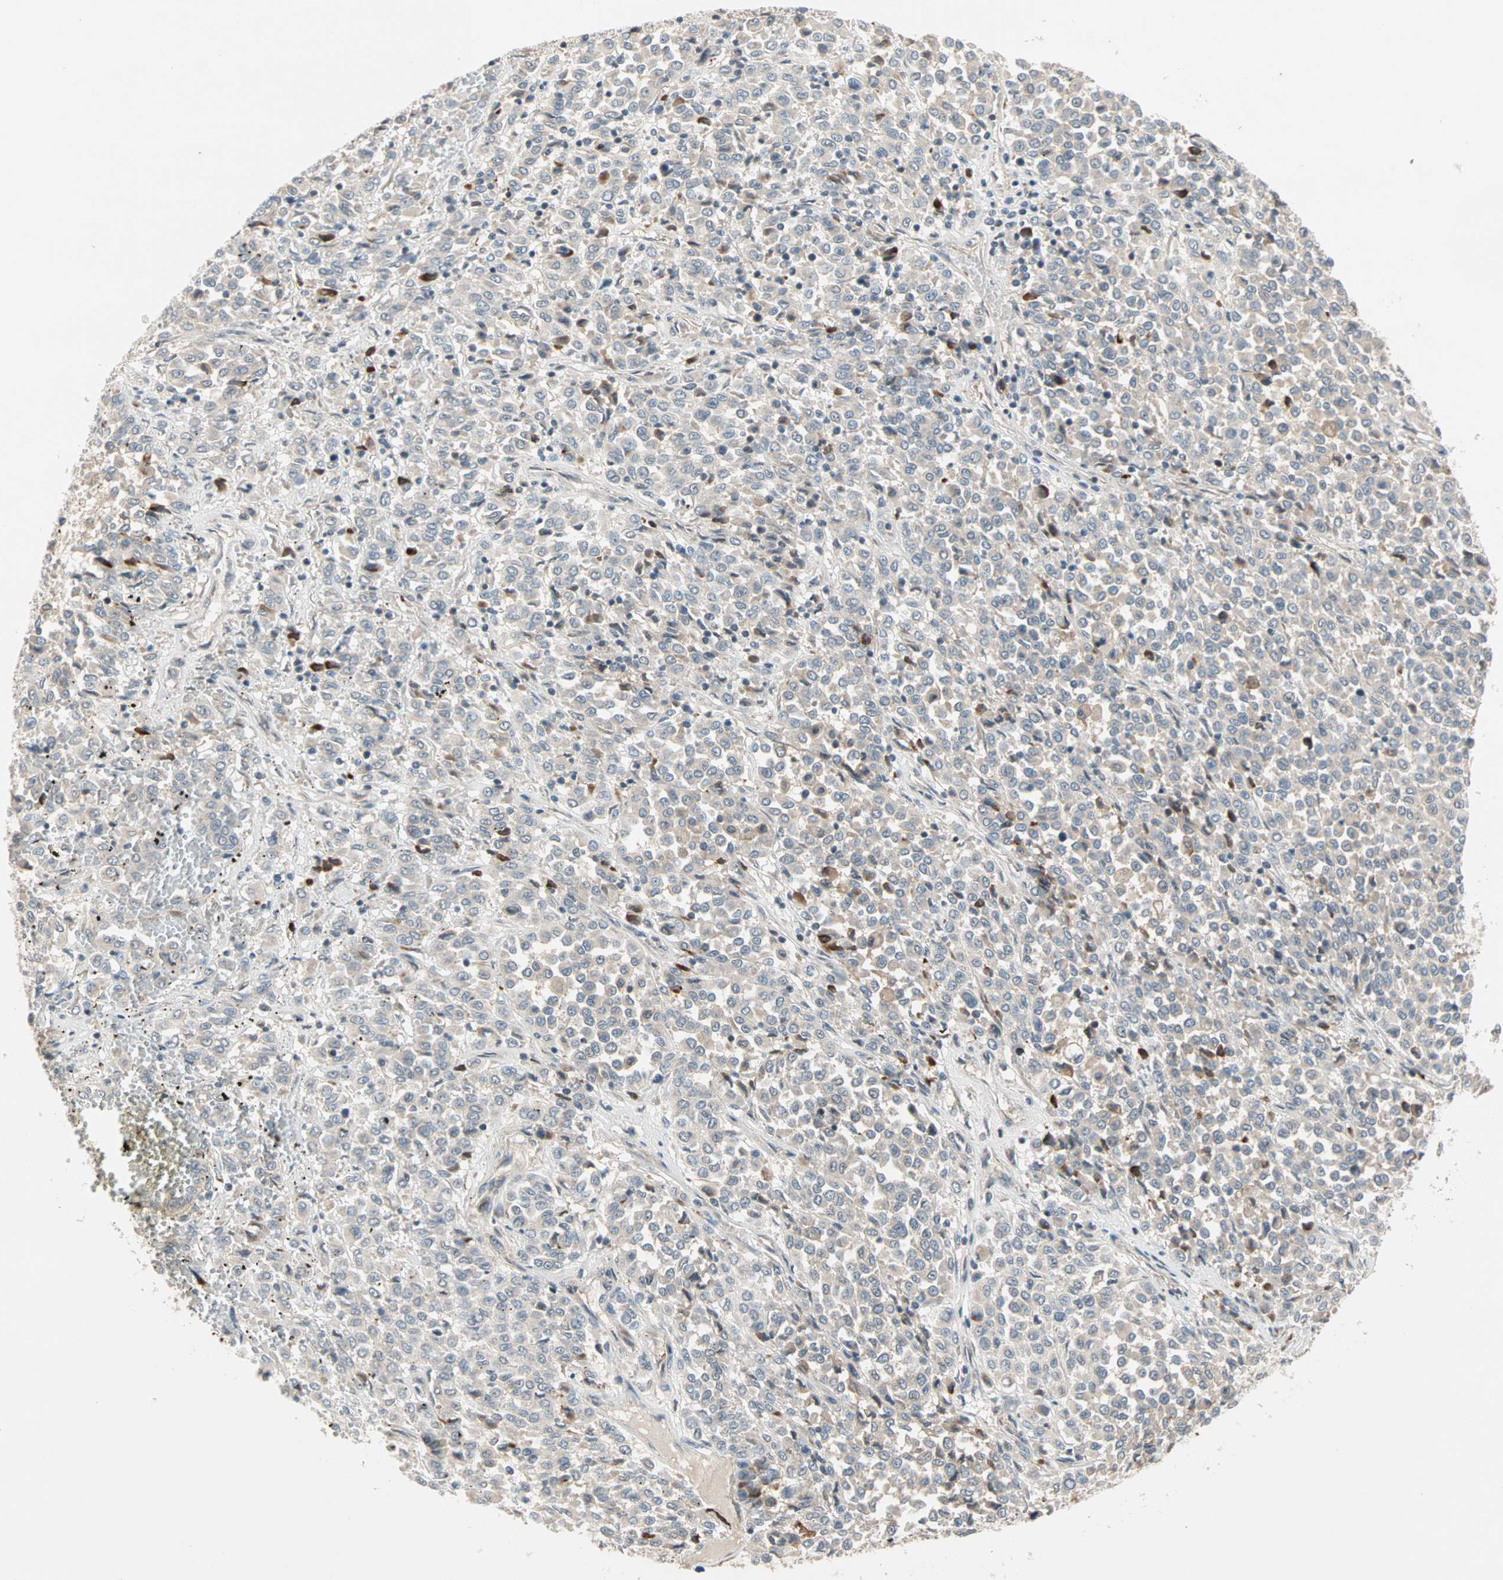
{"staining": {"intensity": "negative", "quantity": "none", "location": "none"}, "tissue": "melanoma", "cell_type": "Tumor cells", "image_type": "cancer", "snomed": [{"axis": "morphology", "description": "Malignant melanoma, Metastatic site"}, {"axis": "topography", "description": "Pancreas"}], "caption": "Immunohistochemistry of malignant melanoma (metastatic site) exhibits no positivity in tumor cells.", "gene": "PROS1", "patient": {"sex": "female", "age": 30}}